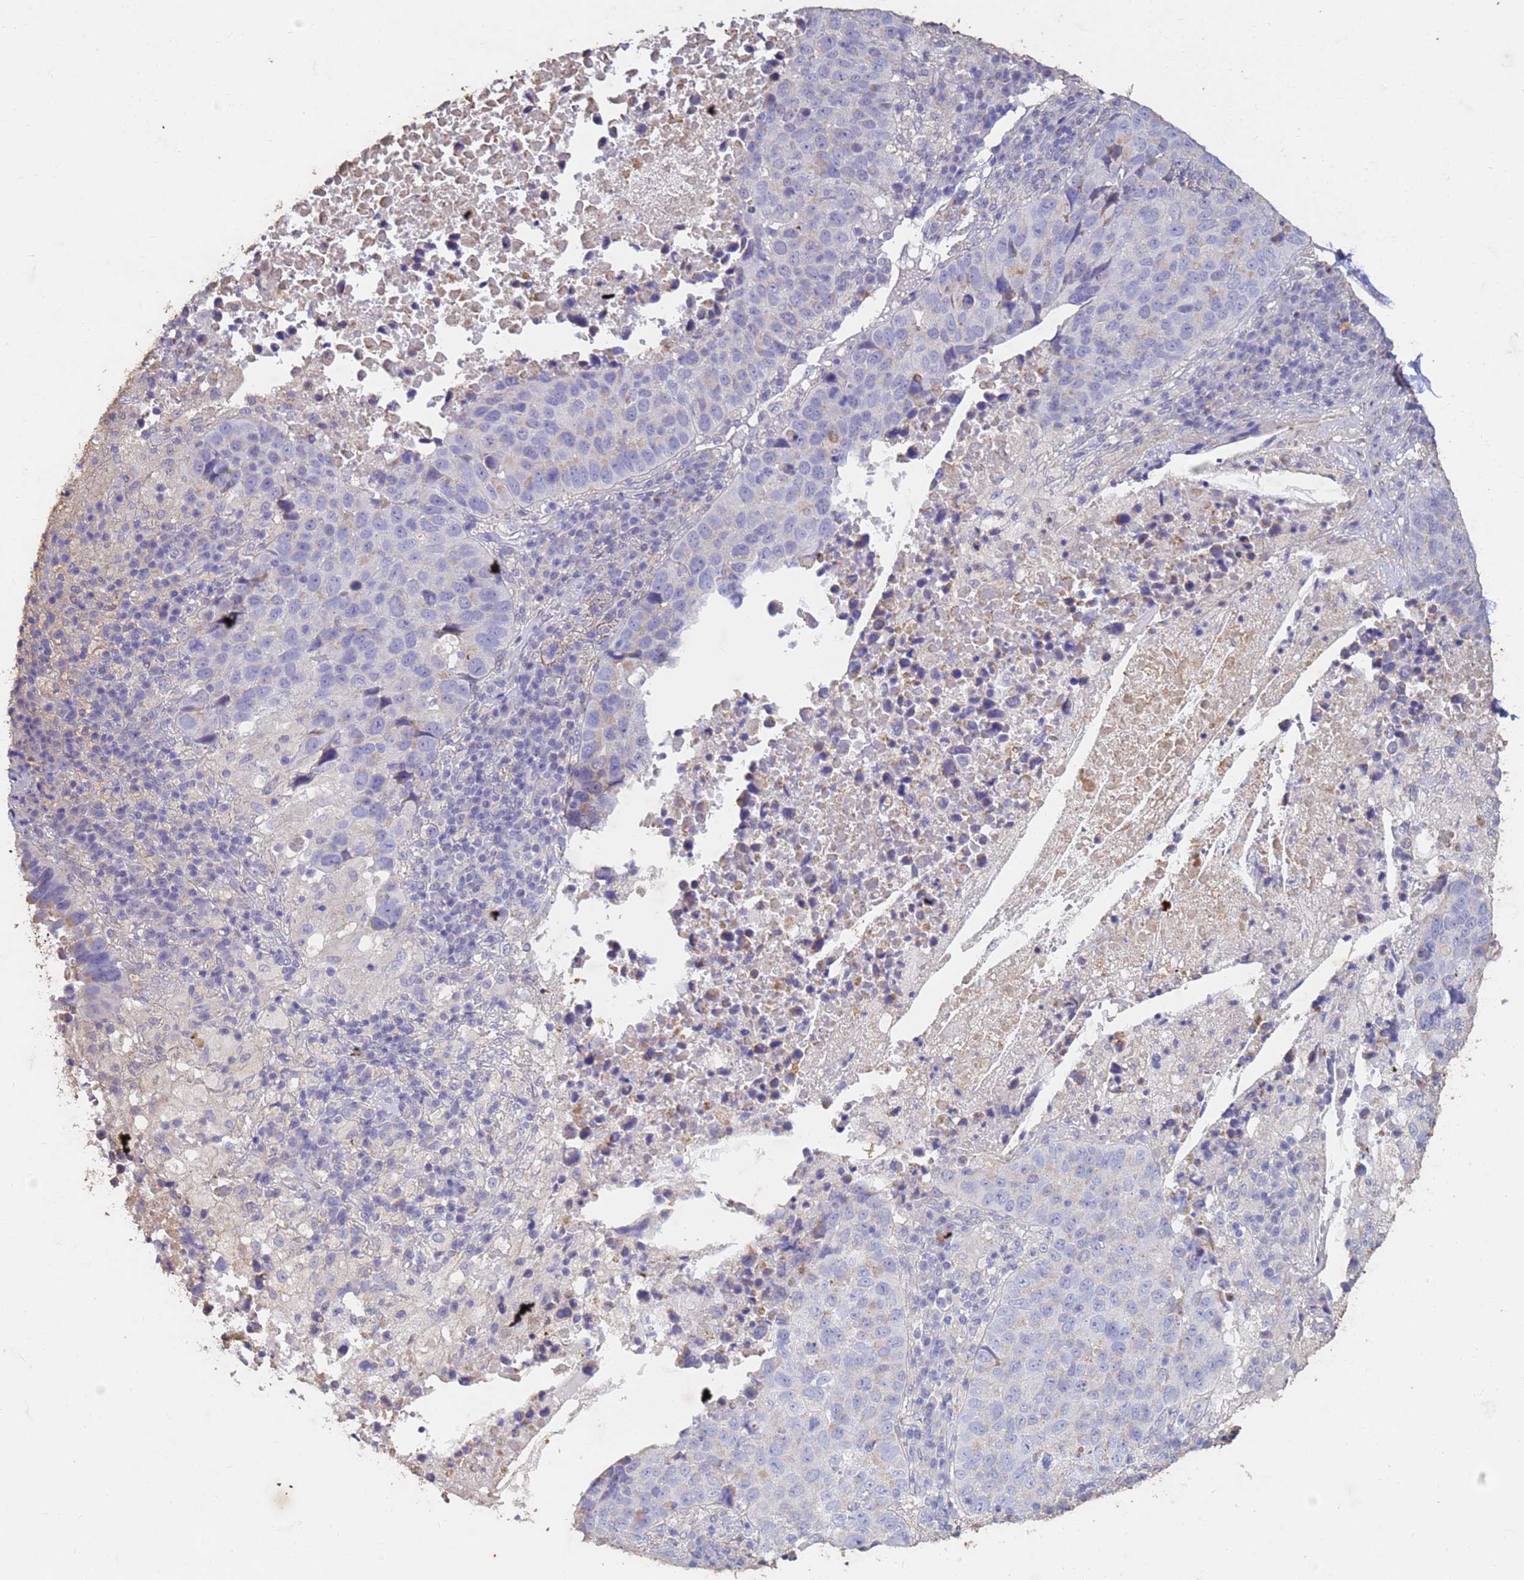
{"staining": {"intensity": "negative", "quantity": "none", "location": "none"}, "tissue": "lung cancer", "cell_type": "Tumor cells", "image_type": "cancer", "snomed": [{"axis": "morphology", "description": "Squamous cell carcinoma, NOS"}, {"axis": "topography", "description": "Lung"}], "caption": "There is no significant staining in tumor cells of squamous cell carcinoma (lung).", "gene": "SLC25A15", "patient": {"sex": "male", "age": 73}}